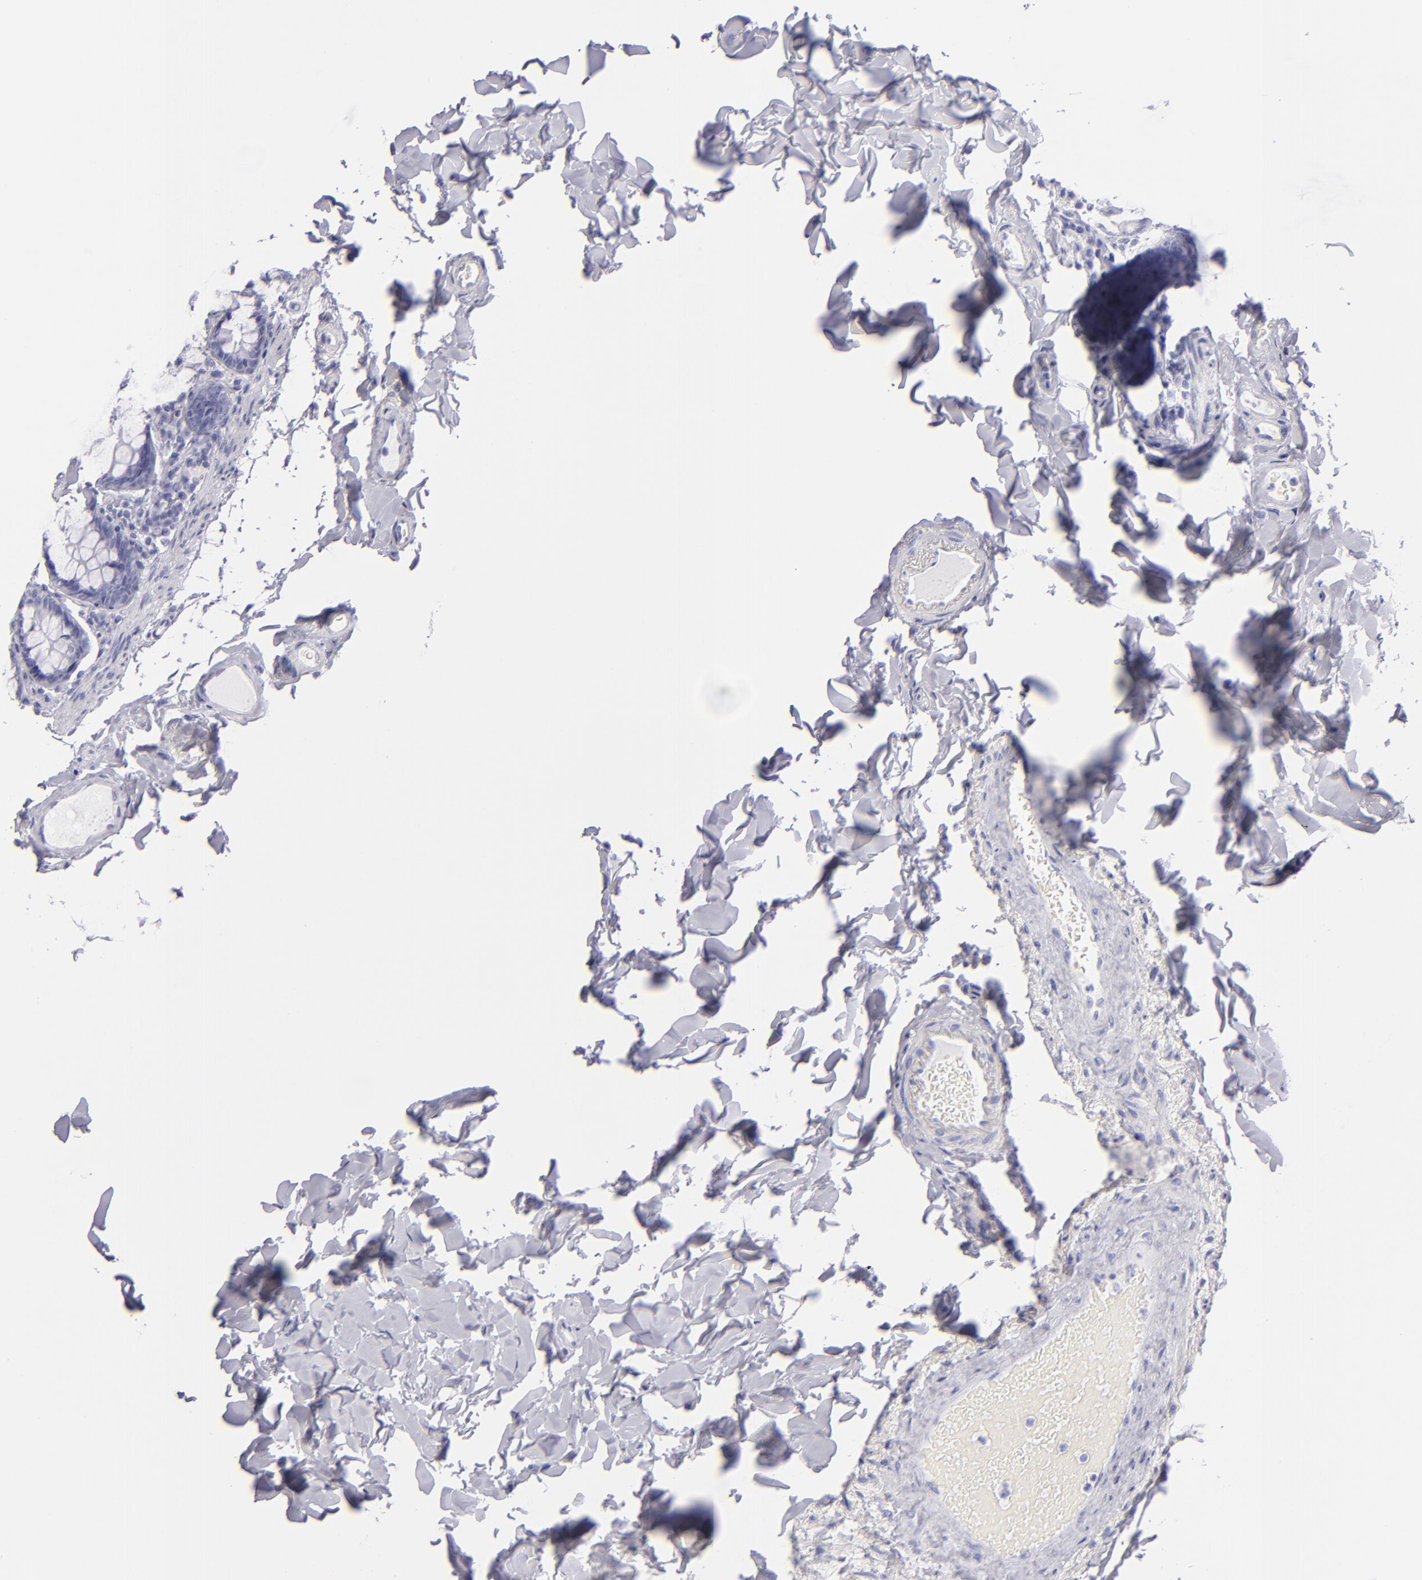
{"staining": {"intensity": "negative", "quantity": "none", "location": "none"}, "tissue": "colon", "cell_type": "Endothelial cells", "image_type": "normal", "snomed": [{"axis": "morphology", "description": "Normal tissue, NOS"}, {"axis": "topography", "description": "Colon"}], "caption": "DAB immunohistochemical staining of normal colon reveals no significant staining in endothelial cells.", "gene": "PVALB", "patient": {"sex": "female", "age": 61}}